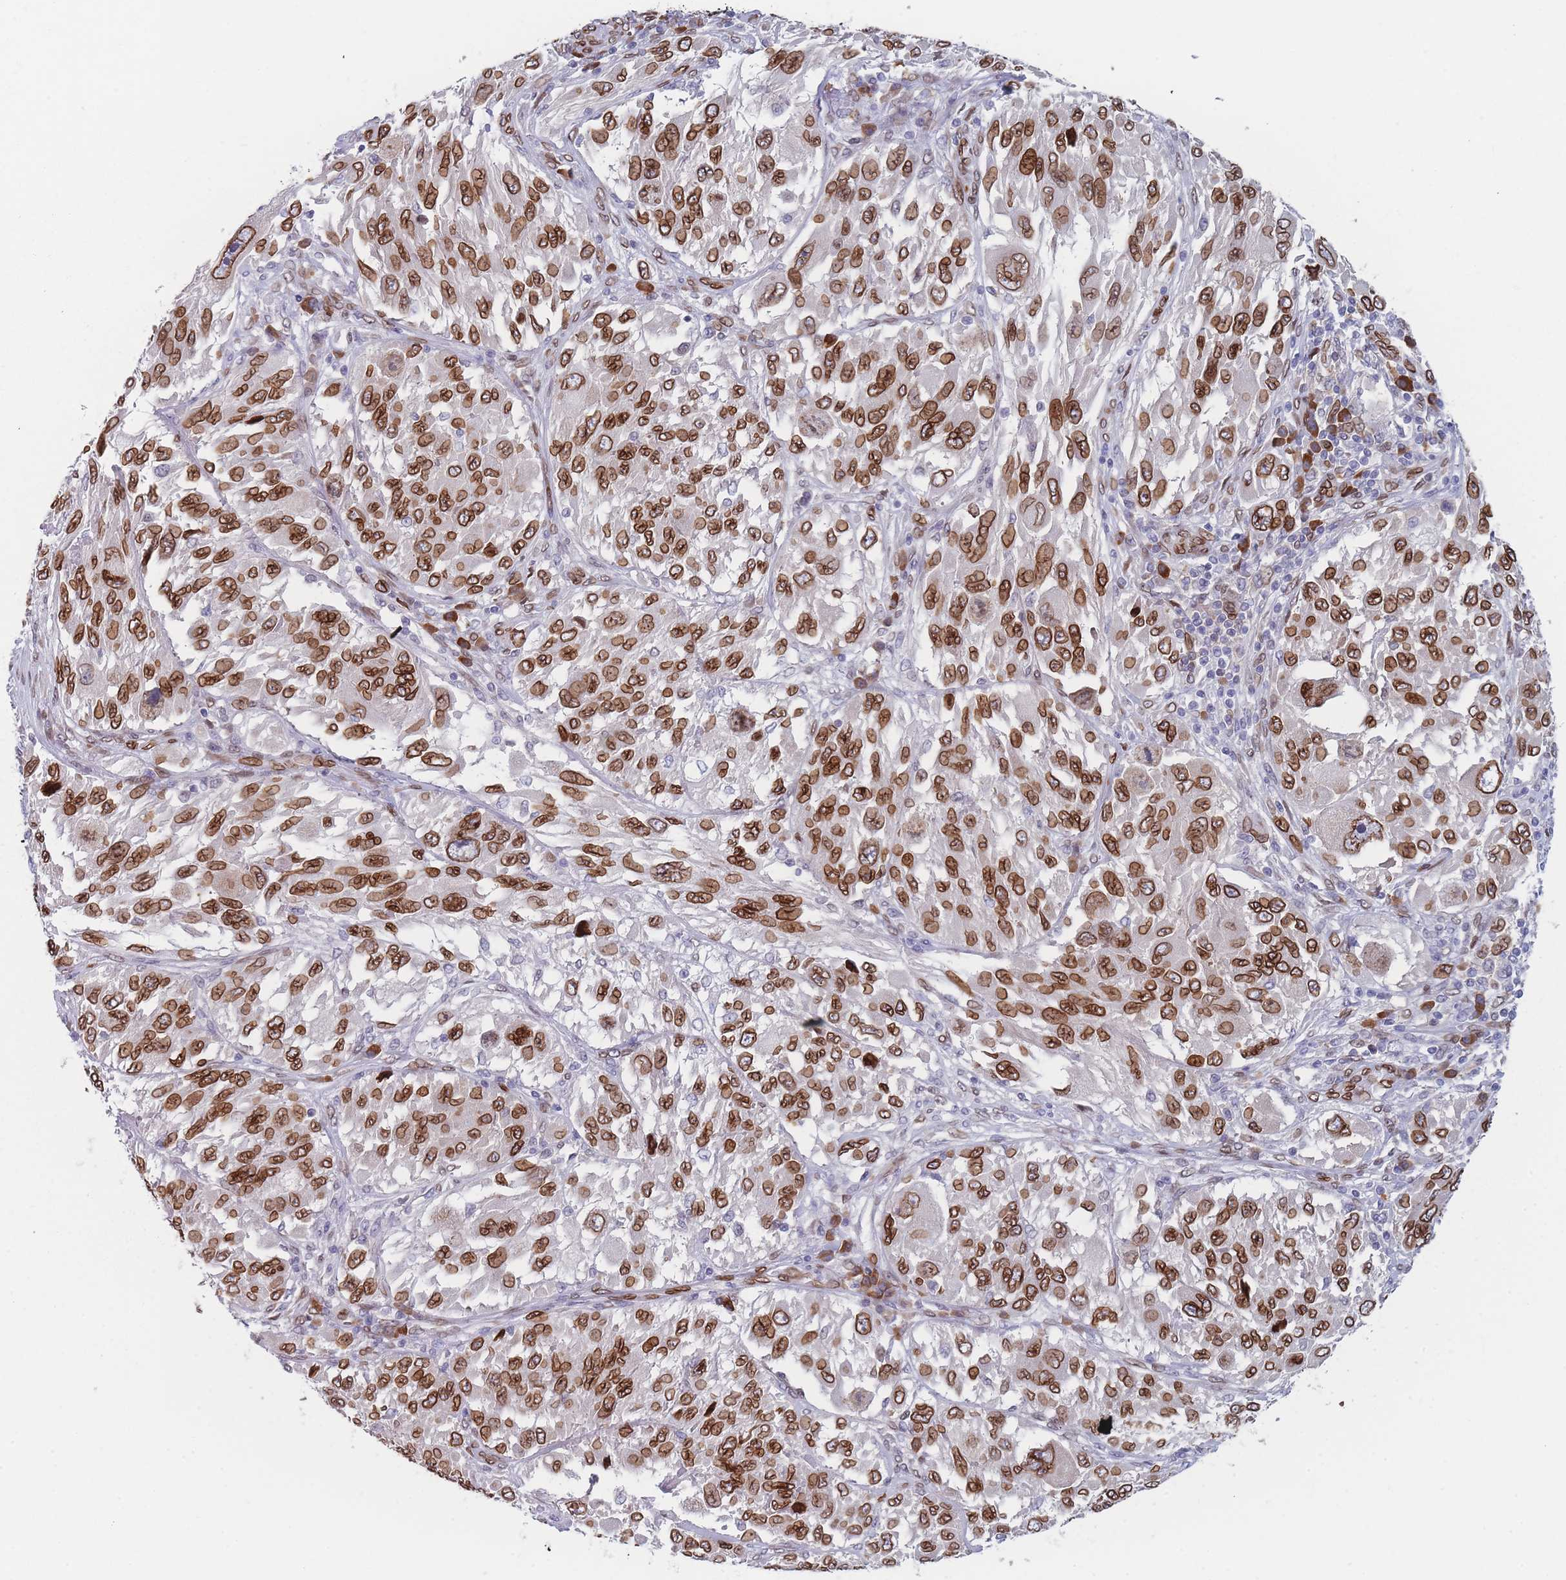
{"staining": {"intensity": "strong", "quantity": ">75%", "location": "cytoplasmic/membranous,nuclear"}, "tissue": "melanoma", "cell_type": "Tumor cells", "image_type": "cancer", "snomed": [{"axis": "morphology", "description": "Malignant melanoma, NOS"}, {"axis": "topography", "description": "Skin"}], "caption": "Malignant melanoma was stained to show a protein in brown. There is high levels of strong cytoplasmic/membranous and nuclear expression in approximately >75% of tumor cells.", "gene": "ZBTB1", "patient": {"sex": "female", "age": 91}}